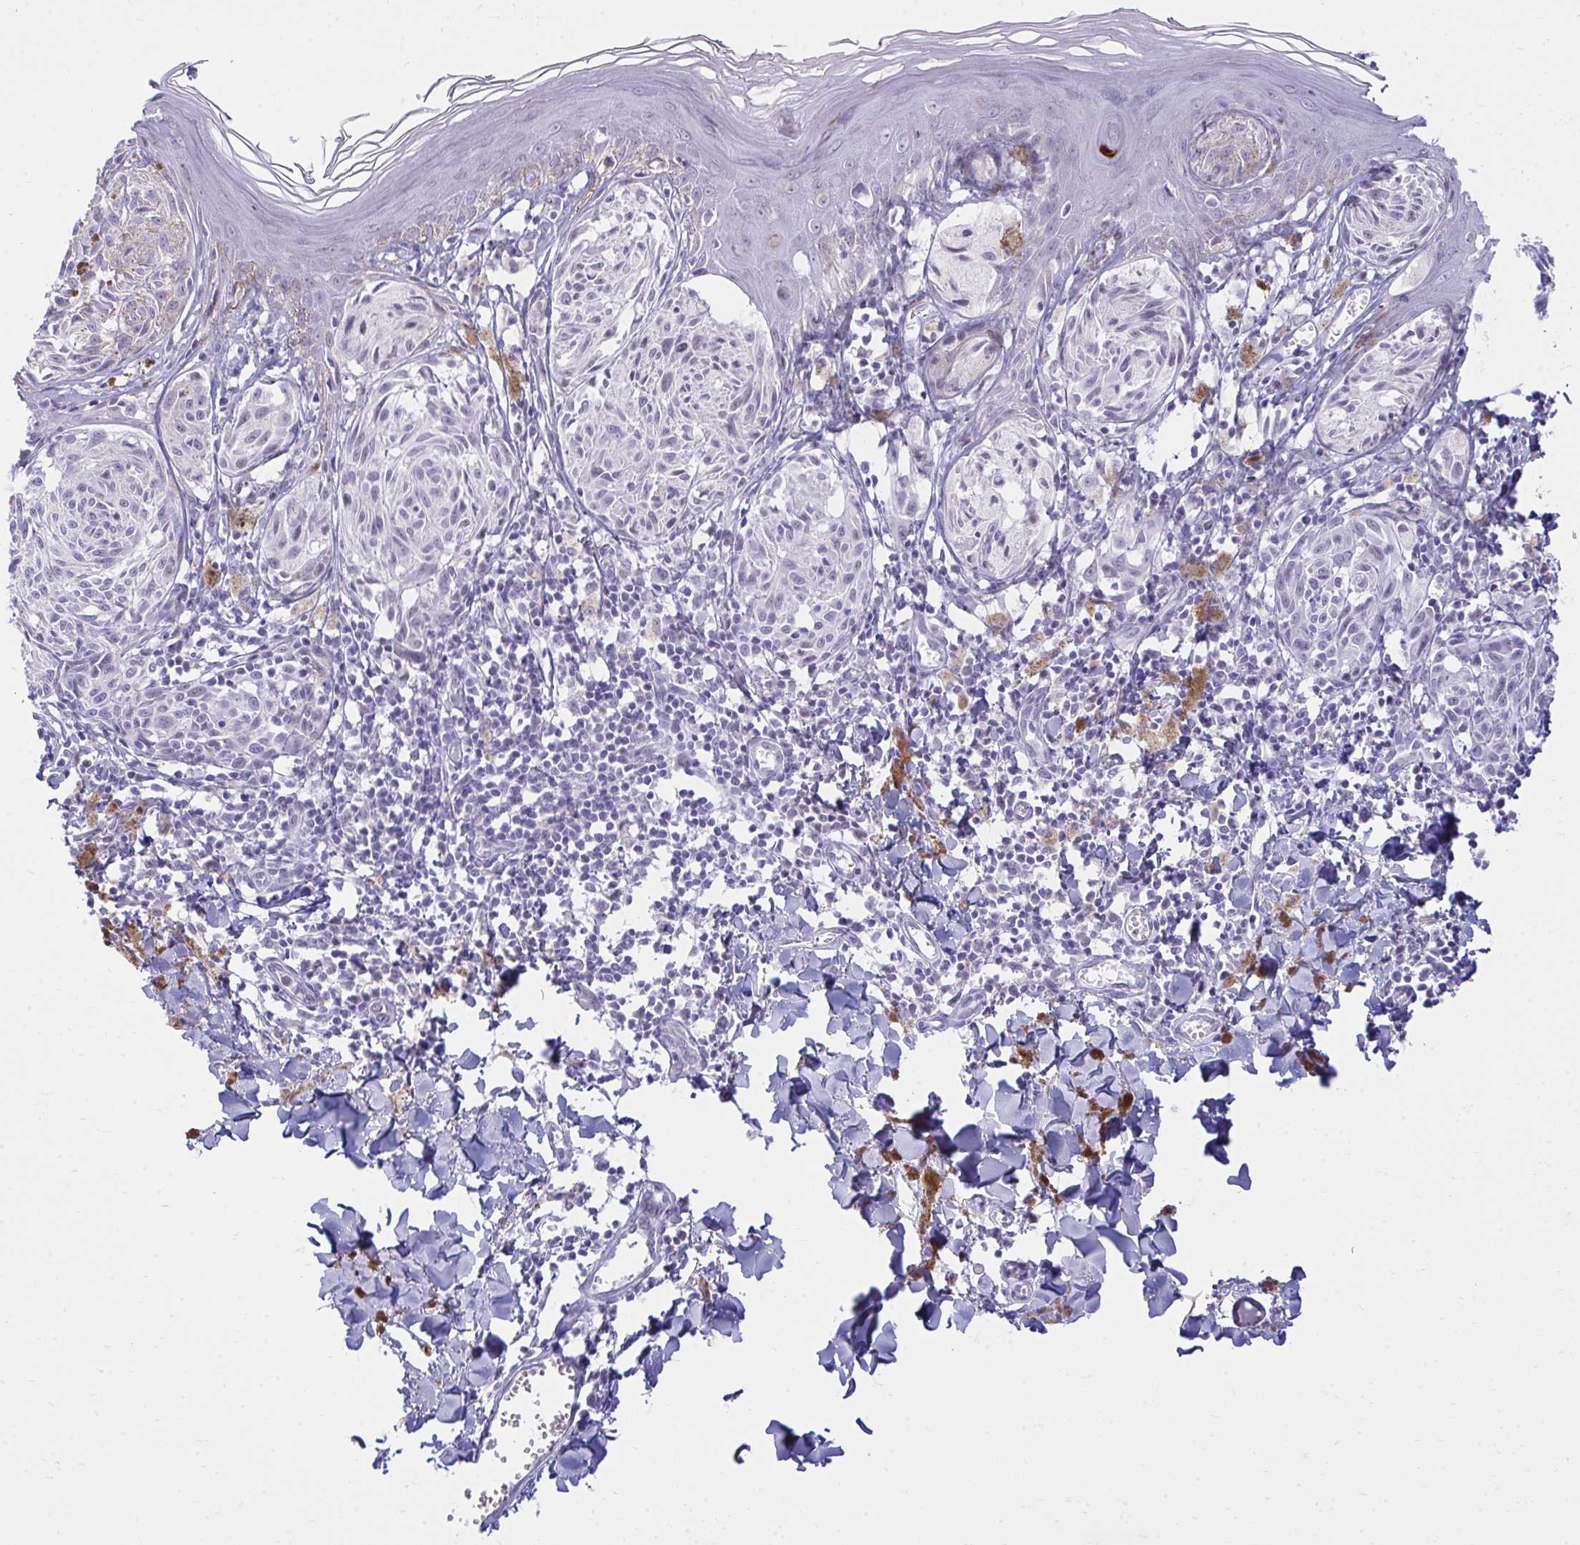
{"staining": {"intensity": "negative", "quantity": "none", "location": "none"}, "tissue": "melanoma", "cell_type": "Tumor cells", "image_type": "cancer", "snomed": [{"axis": "morphology", "description": "Malignant melanoma, NOS"}, {"axis": "topography", "description": "Skin"}], "caption": "High magnification brightfield microscopy of malignant melanoma stained with DAB (brown) and counterstained with hematoxylin (blue): tumor cells show no significant positivity.", "gene": "OR5F1", "patient": {"sex": "female", "age": 38}}